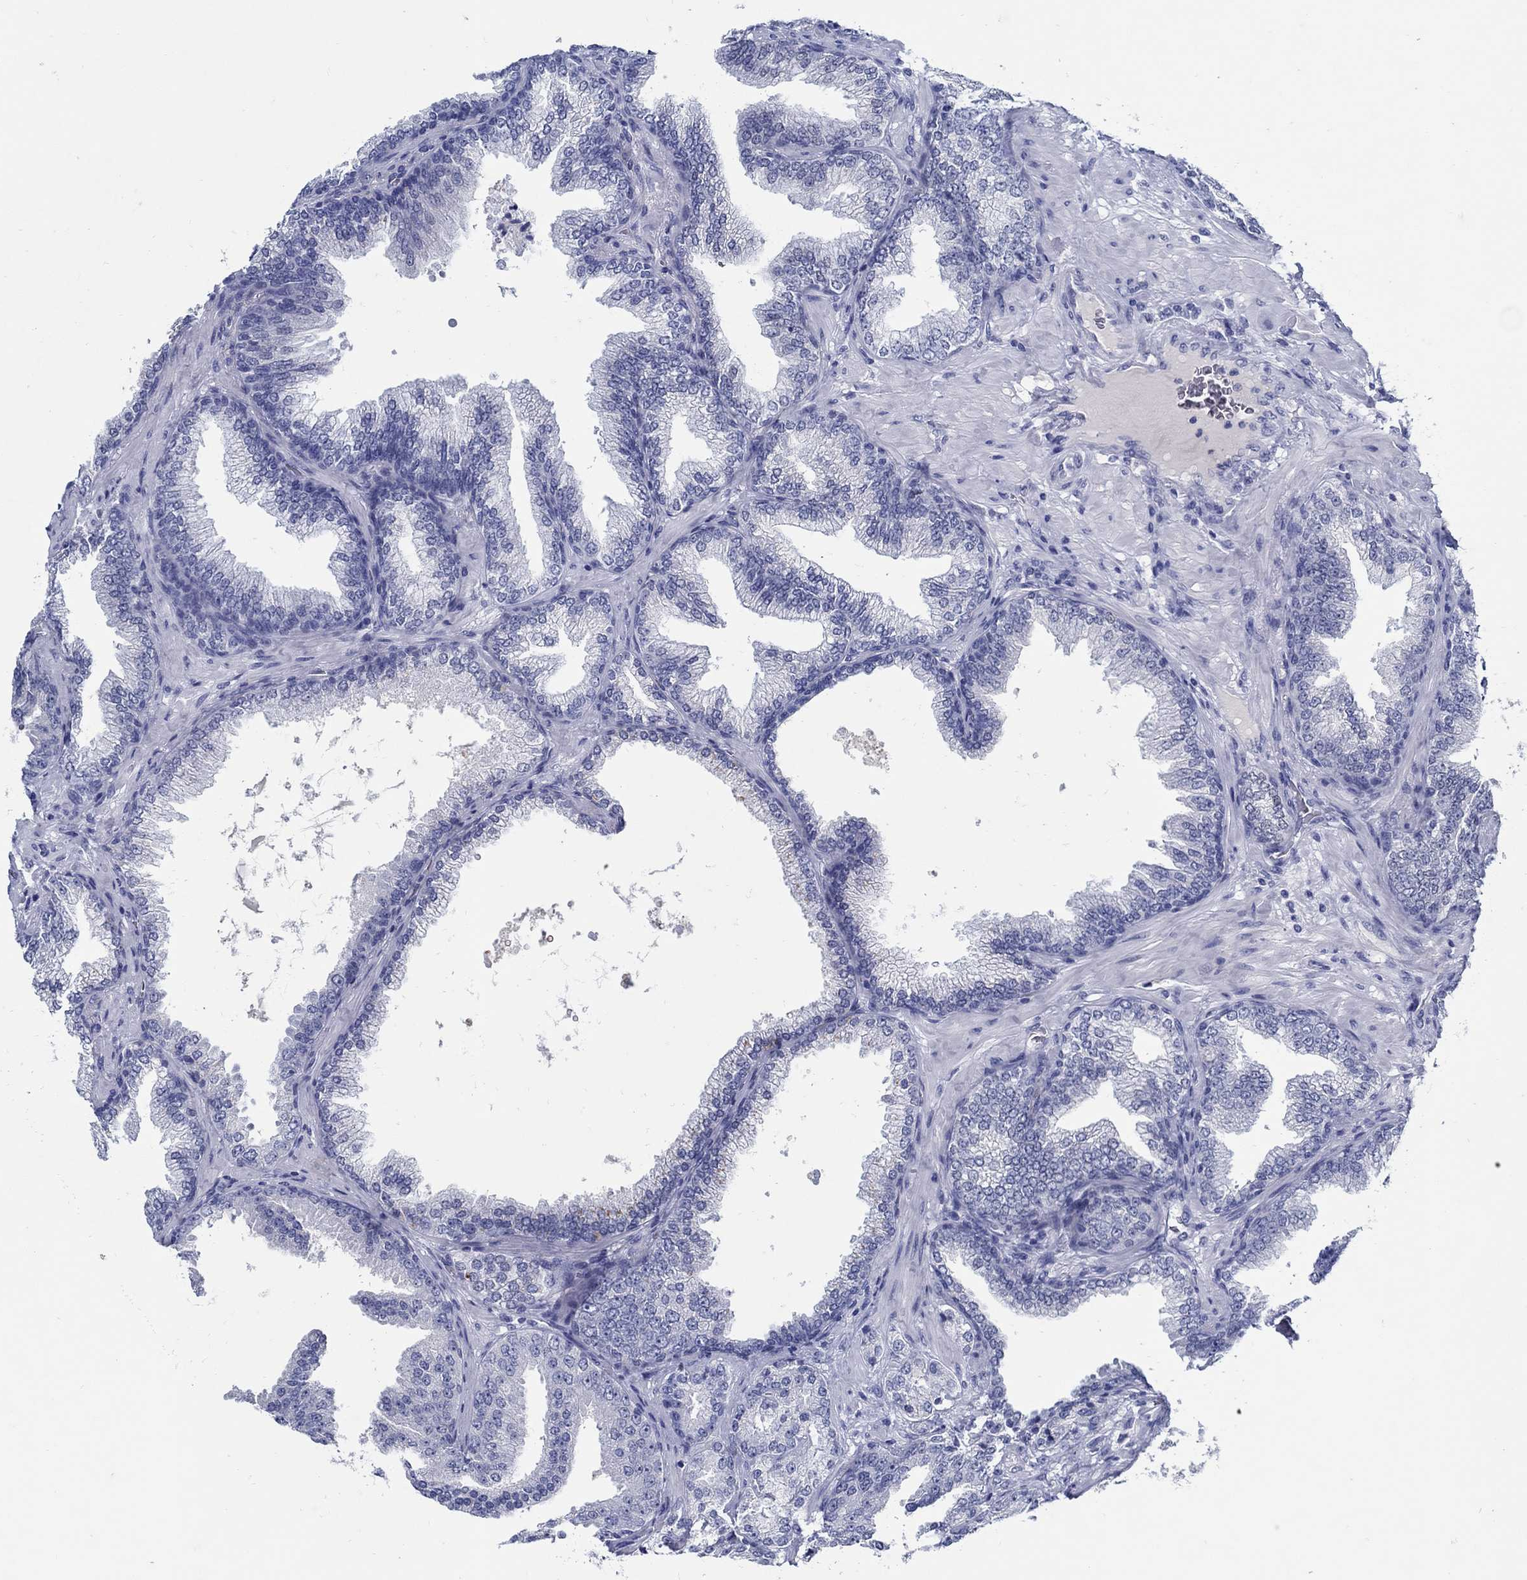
{"staining": {"intensity": "negative", "quantity": "none", "location": "none"}, "tissue": "prostate cancer", "cell_type": "Tumor cells", "image_type": "cancer", "snomed": [{"axis": "morphology", "description": "Adenocarcinoma, Low grade"}, {"axis": "topography", "description": "Prostate"}], "caption": "Tumor cells show no significant protein expression in prostate cancer (adenocarcinoma (low-grade)).", "gene": "PAX9", "patient": {"sex": "male", "age": 68}}